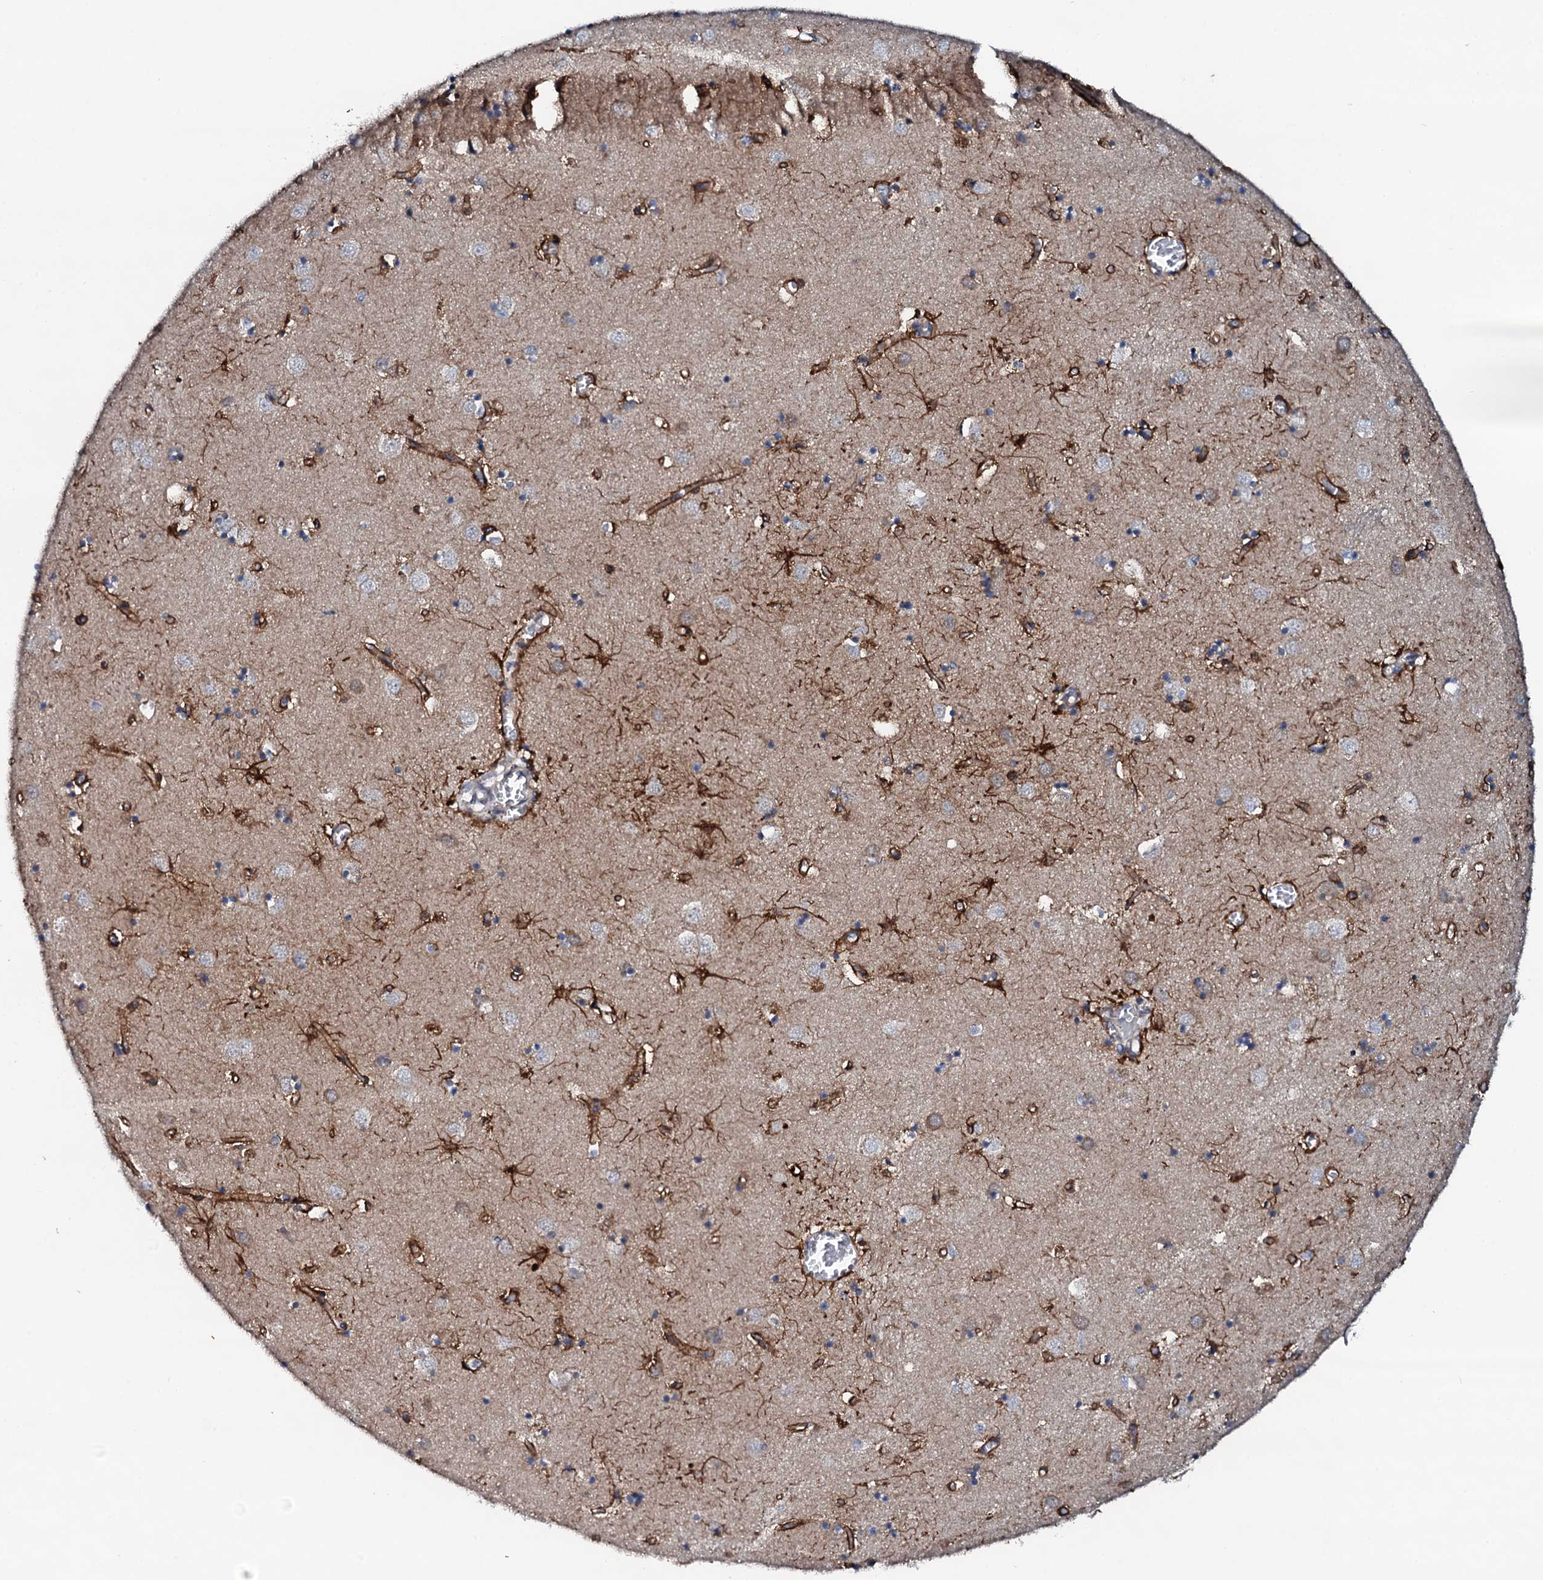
{"staining": {"intensity": "strong", "quantity": "<25%", "location": "cytoplasmic/membranous"}, "tissue": "caudate", "cell_type": "Glial cells", "image_type": "normal", "snomed": [{"axis": "morphology", "description": "Normal tissue, NOS"}, {"axis": "topography", "description": "Lateral ventricle wall"}], "caption": "A high-resolution photomicrograph shows IHC staining of benign caudate, which demonstrates strong cytoplasmic/membranous expression in approximately <25% of glial cells. The staining was performed using DAB to visualize the protein expression in brown, while the nuclei were stained in blue with hematoxylin (Magnification: 20x).", "gene": "SNTA1", "patient": {"sex": "male", "age": 70}}